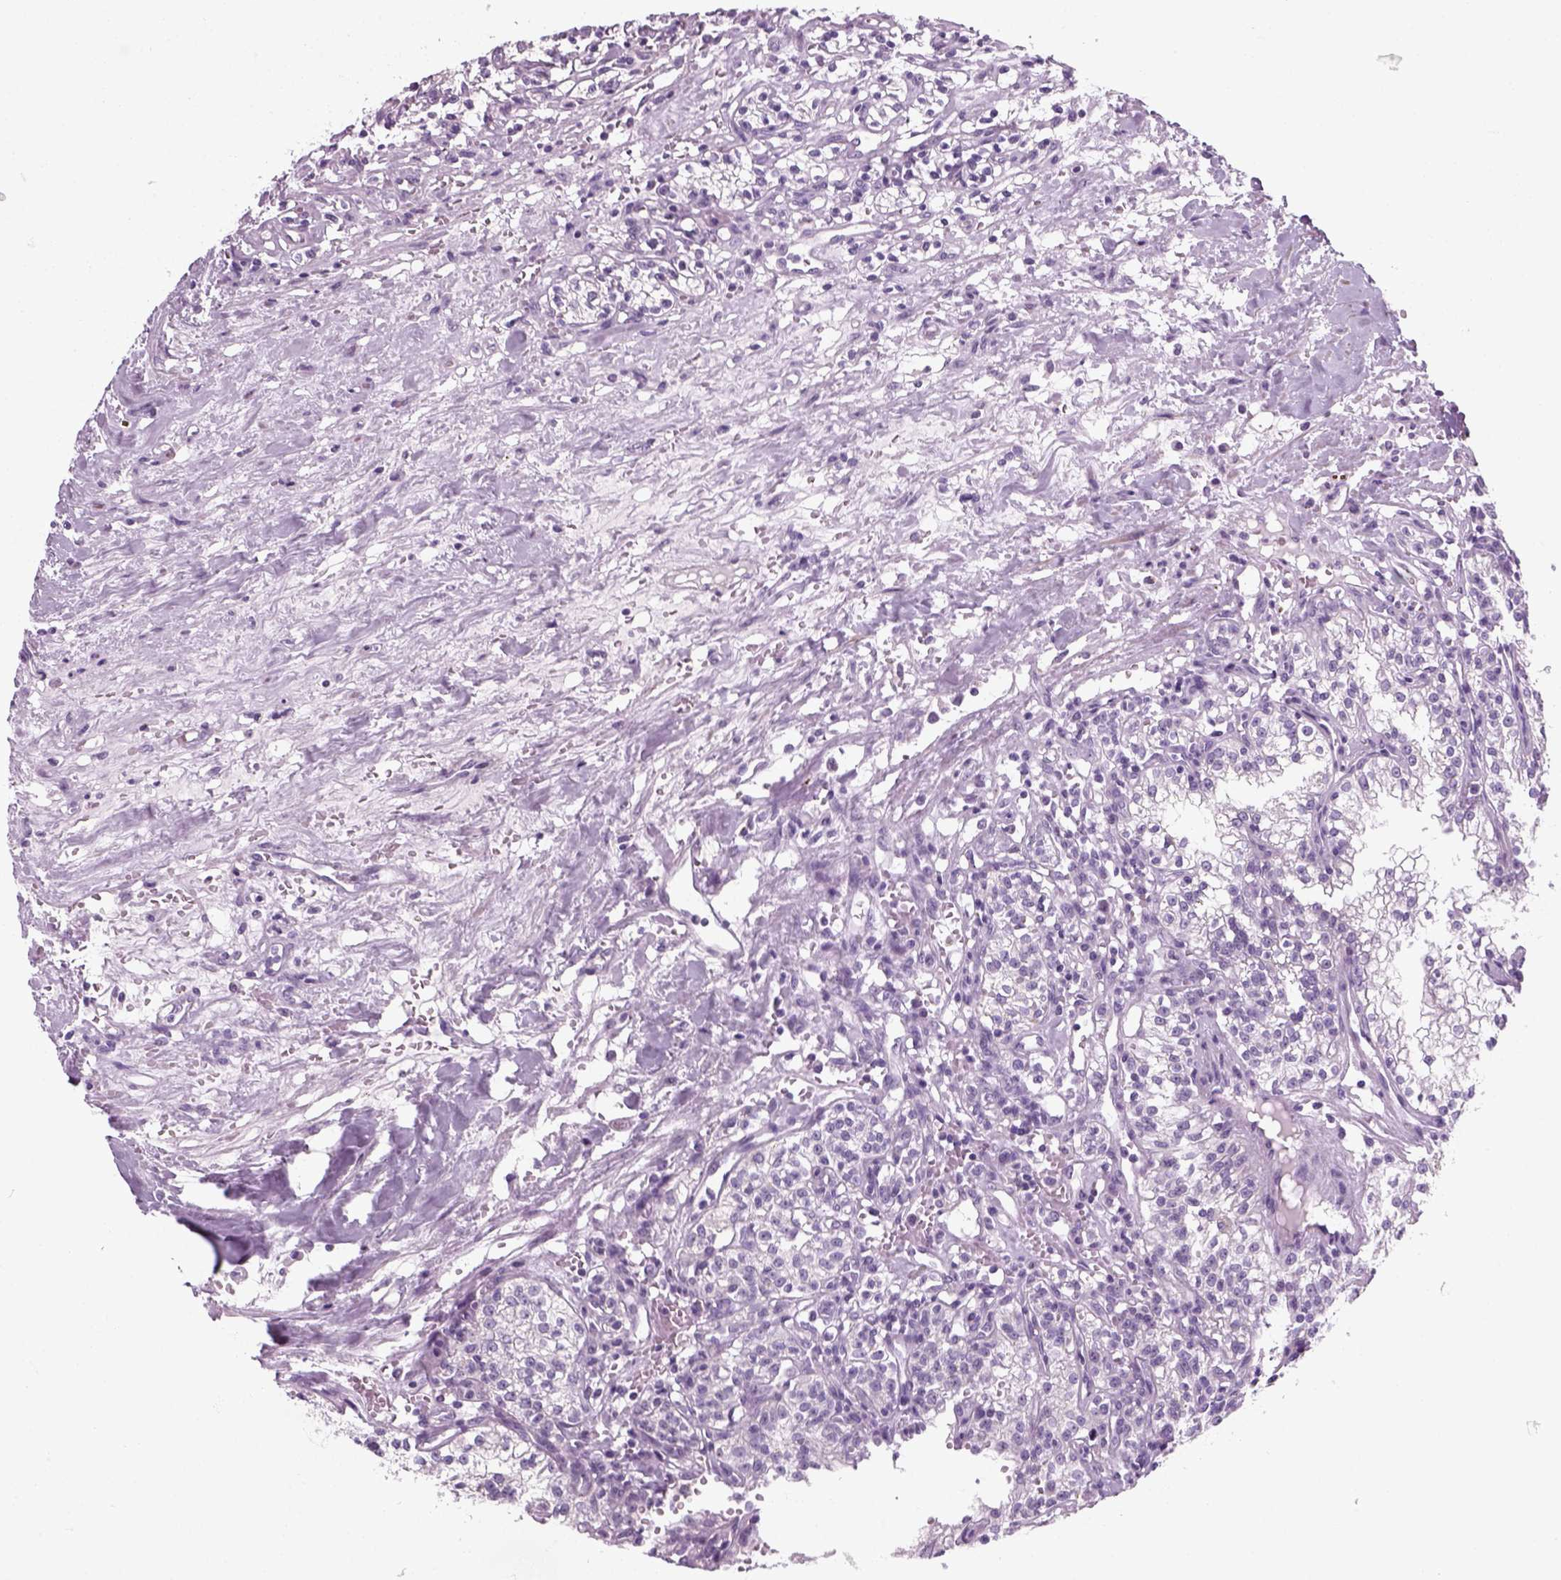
{"staining": {"intensity": "negative", "quantity": "none", "location": "none"}, "tissue": "renal cancer", "cell_type": "Tumor cells", "image_type": "cancer", "snomed": [{"axis": "morphology", "description": "Adenocarcinoma, NOS"}, {"axis": "topography", "description": "Kidney"}], "caption": "Histopathology image shows no significant protein expression in tumor cells of renal cancer.", "gene": "ZNF865", "patient": {"sex": "male", "age": 36}}